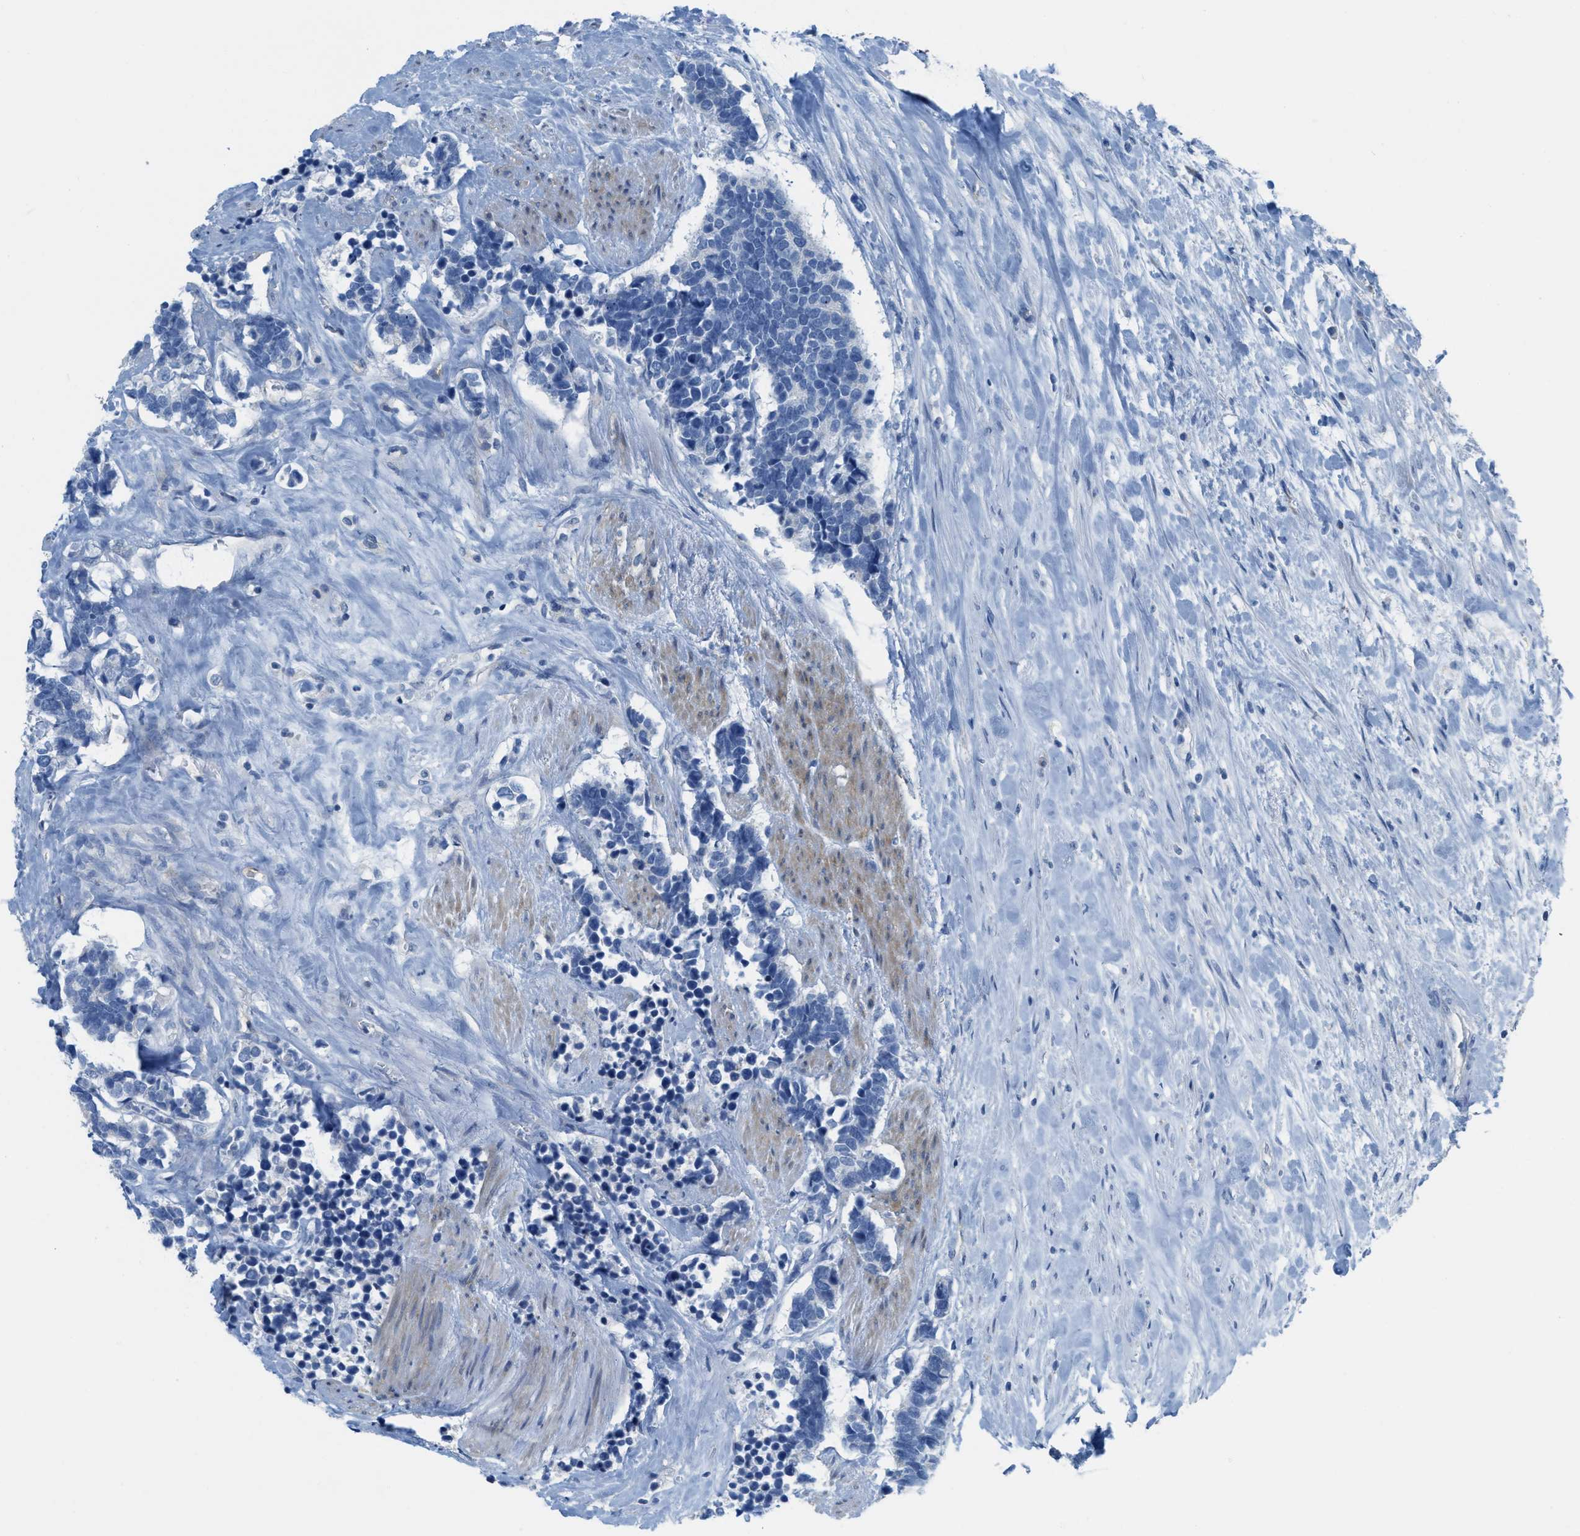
{"staining": {"intensity": "negative", "quantity": "none", "location": "none"}, "tissue": "carcinoid", "cell_type": "Tumor cells", "image_type": "cancer", "snomed": [{"axis": "morphology", "description": "Carcinoma, NOS"}, {"axis": "morphology", "description": "Carcinoid, malignant, NOS"}, {"axis": "topography", "description": "Urinary bladder"}], "caption": "High power microscopy photomicrograph of an immunohistochemistry photomicrograph of carcinoma, revealing no significant staining in tumor cells.", "gene": "ASGR1", "patient": {"sex": "male", "age": 57}}